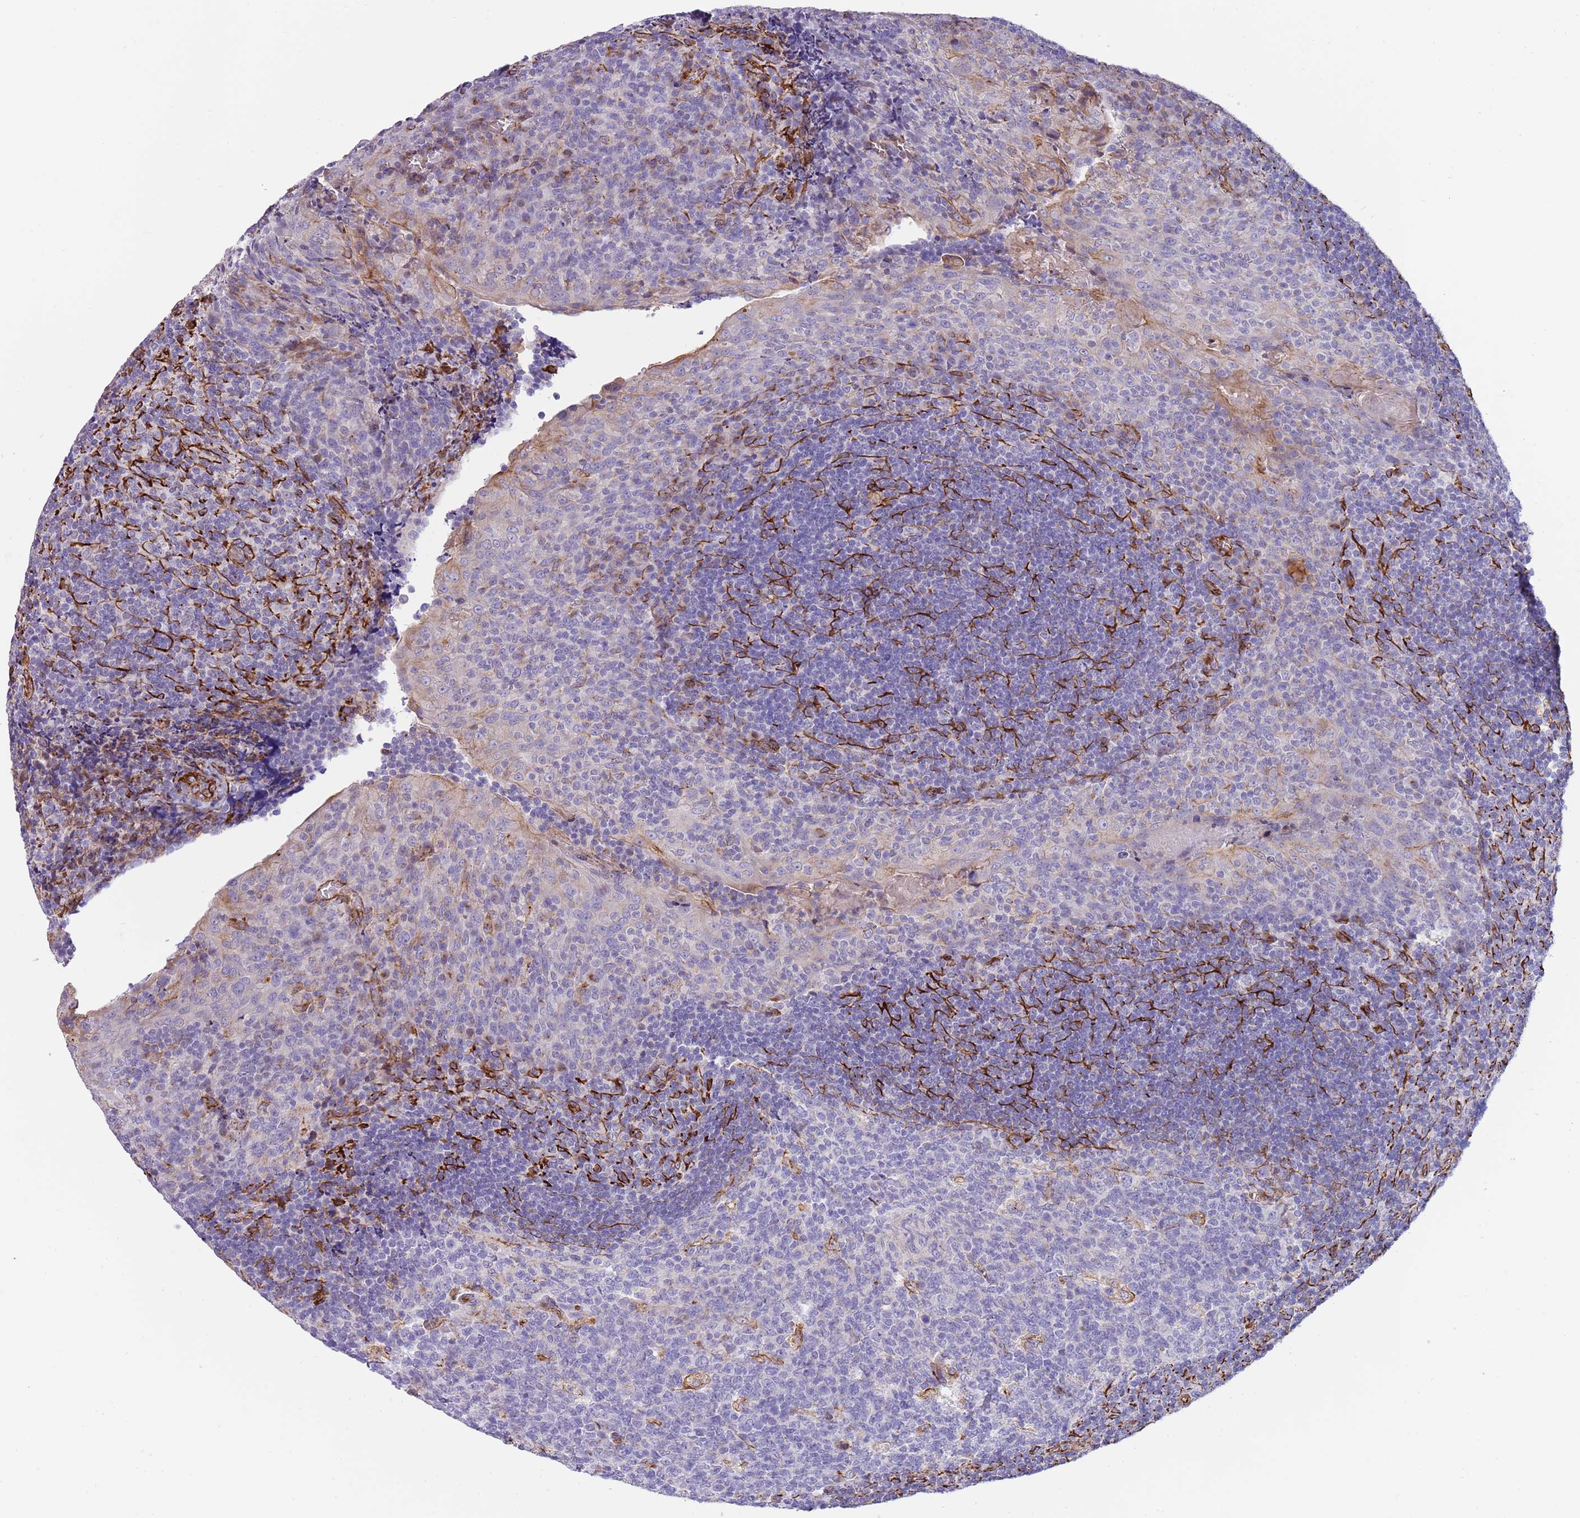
{"staining": {"intensity": "negative", "quantity": "none", "location": "none"}, "tissue": "tonsil", "cell_type": "Germinal center cells", "image_type": "normal", "snomed": [{"axis": "morphology", "description": "Normal tissue, NOS"}, {"axis": "topography", "description": "Tonsil"}], "caption": "High power microscopy micrograph of an IHC image of unremarkable tonsil, revealing no significant positivity in germinal center cells. Brightfield microscopy of IHC stained with DAB (brown) and hematoxylin (blue), captured at high magnification.", "gene": "MOGAT1", "patient": {"sex": "male", "age": 17}}